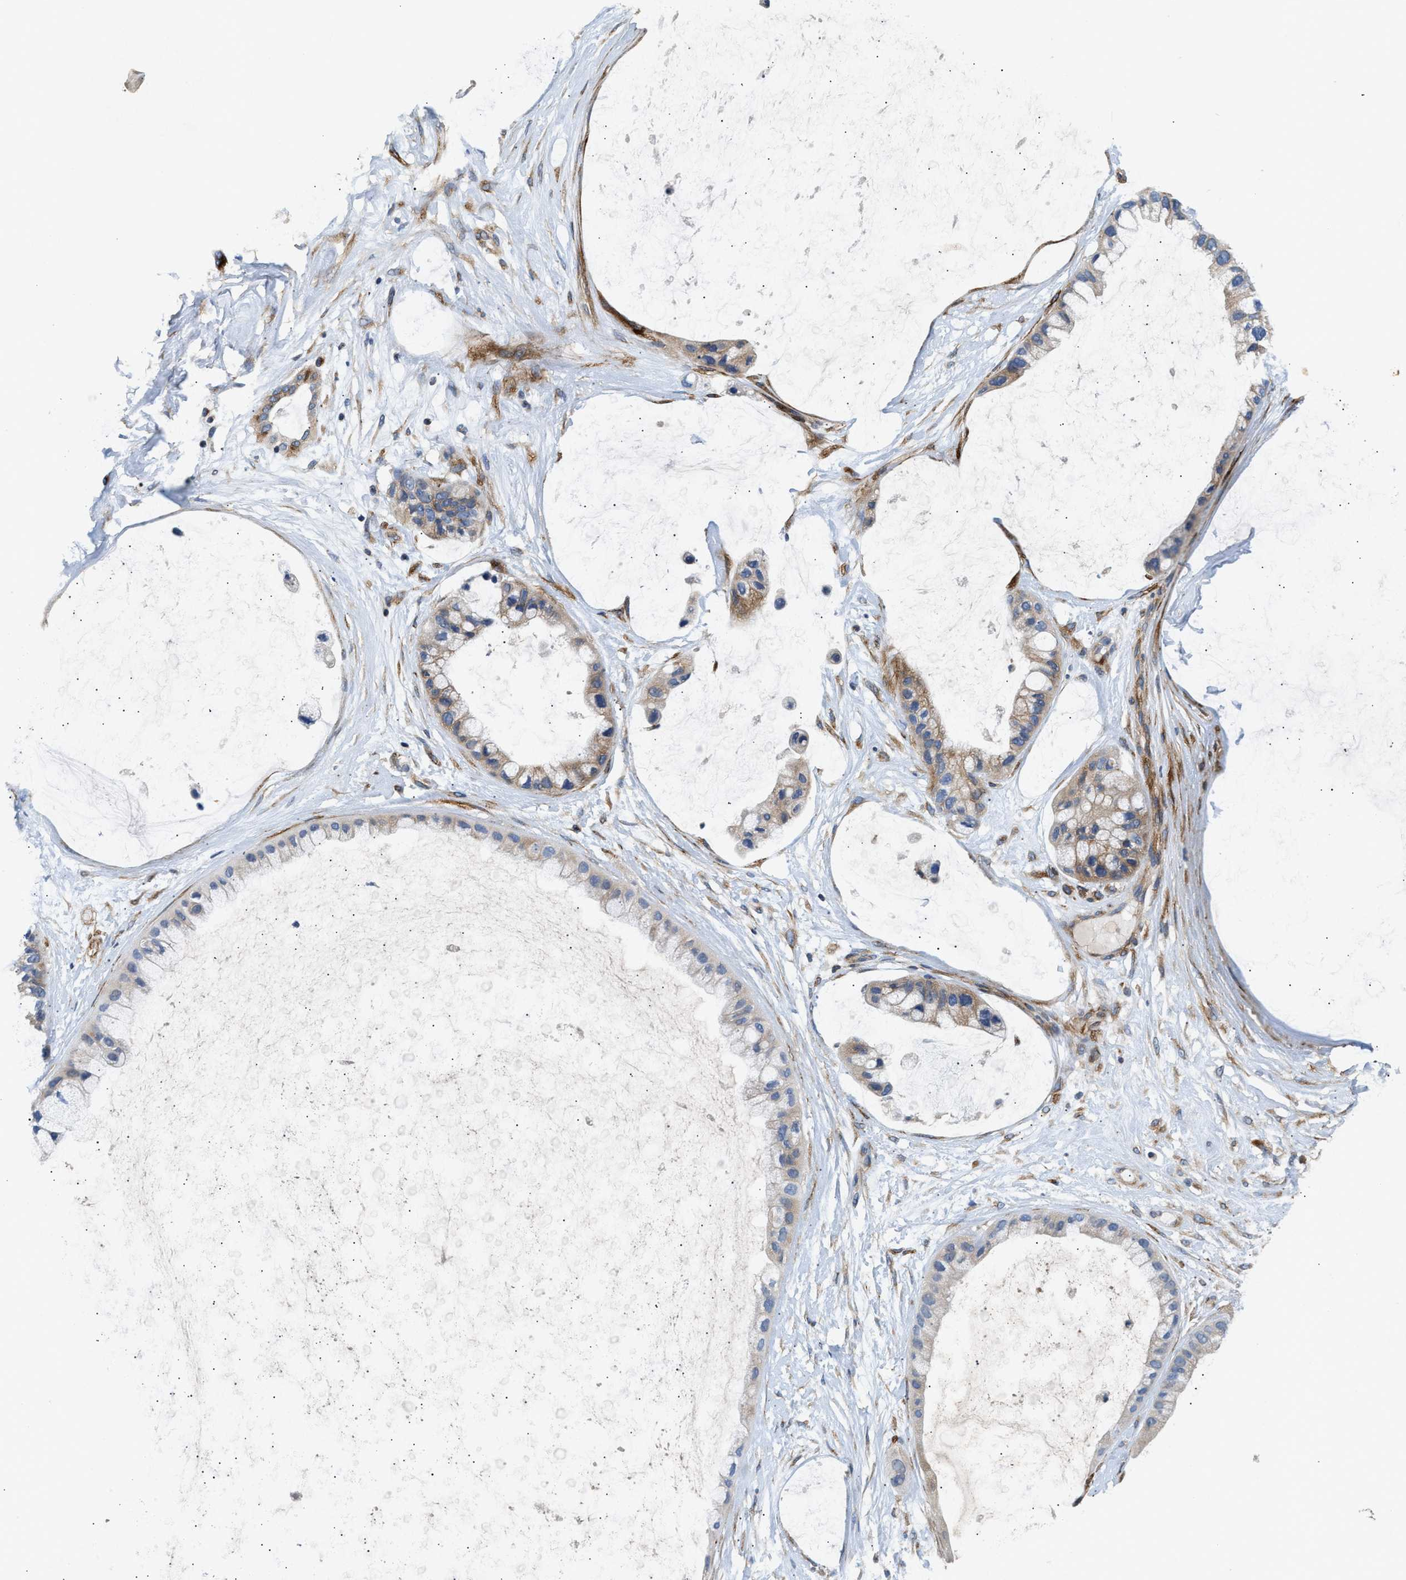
{"staining": {"intensity": "moderate", "quantity": "<25%", "location": "cytoplasmic/membranous"}, "tissue": "ovarian cancer", "cell_type": "Tumor cells", "image_type": "cancer", "snomed": [{"axis": "morphology", "description": "Cystadenocarcinoma, mucinous, NOS"}, {"axis": "topography", "description": "Ovary"}], "caption": "Mucinous cystadenocarcinoma (ovarian) stained for a protein exhibits moderate cytoplasmic/membranous positivity in tumor cells. (DAB IHC with brightfield microscopy, high magnification).", "gene": "IL17RC", "patient": {"sex": "female", "age": 39}}